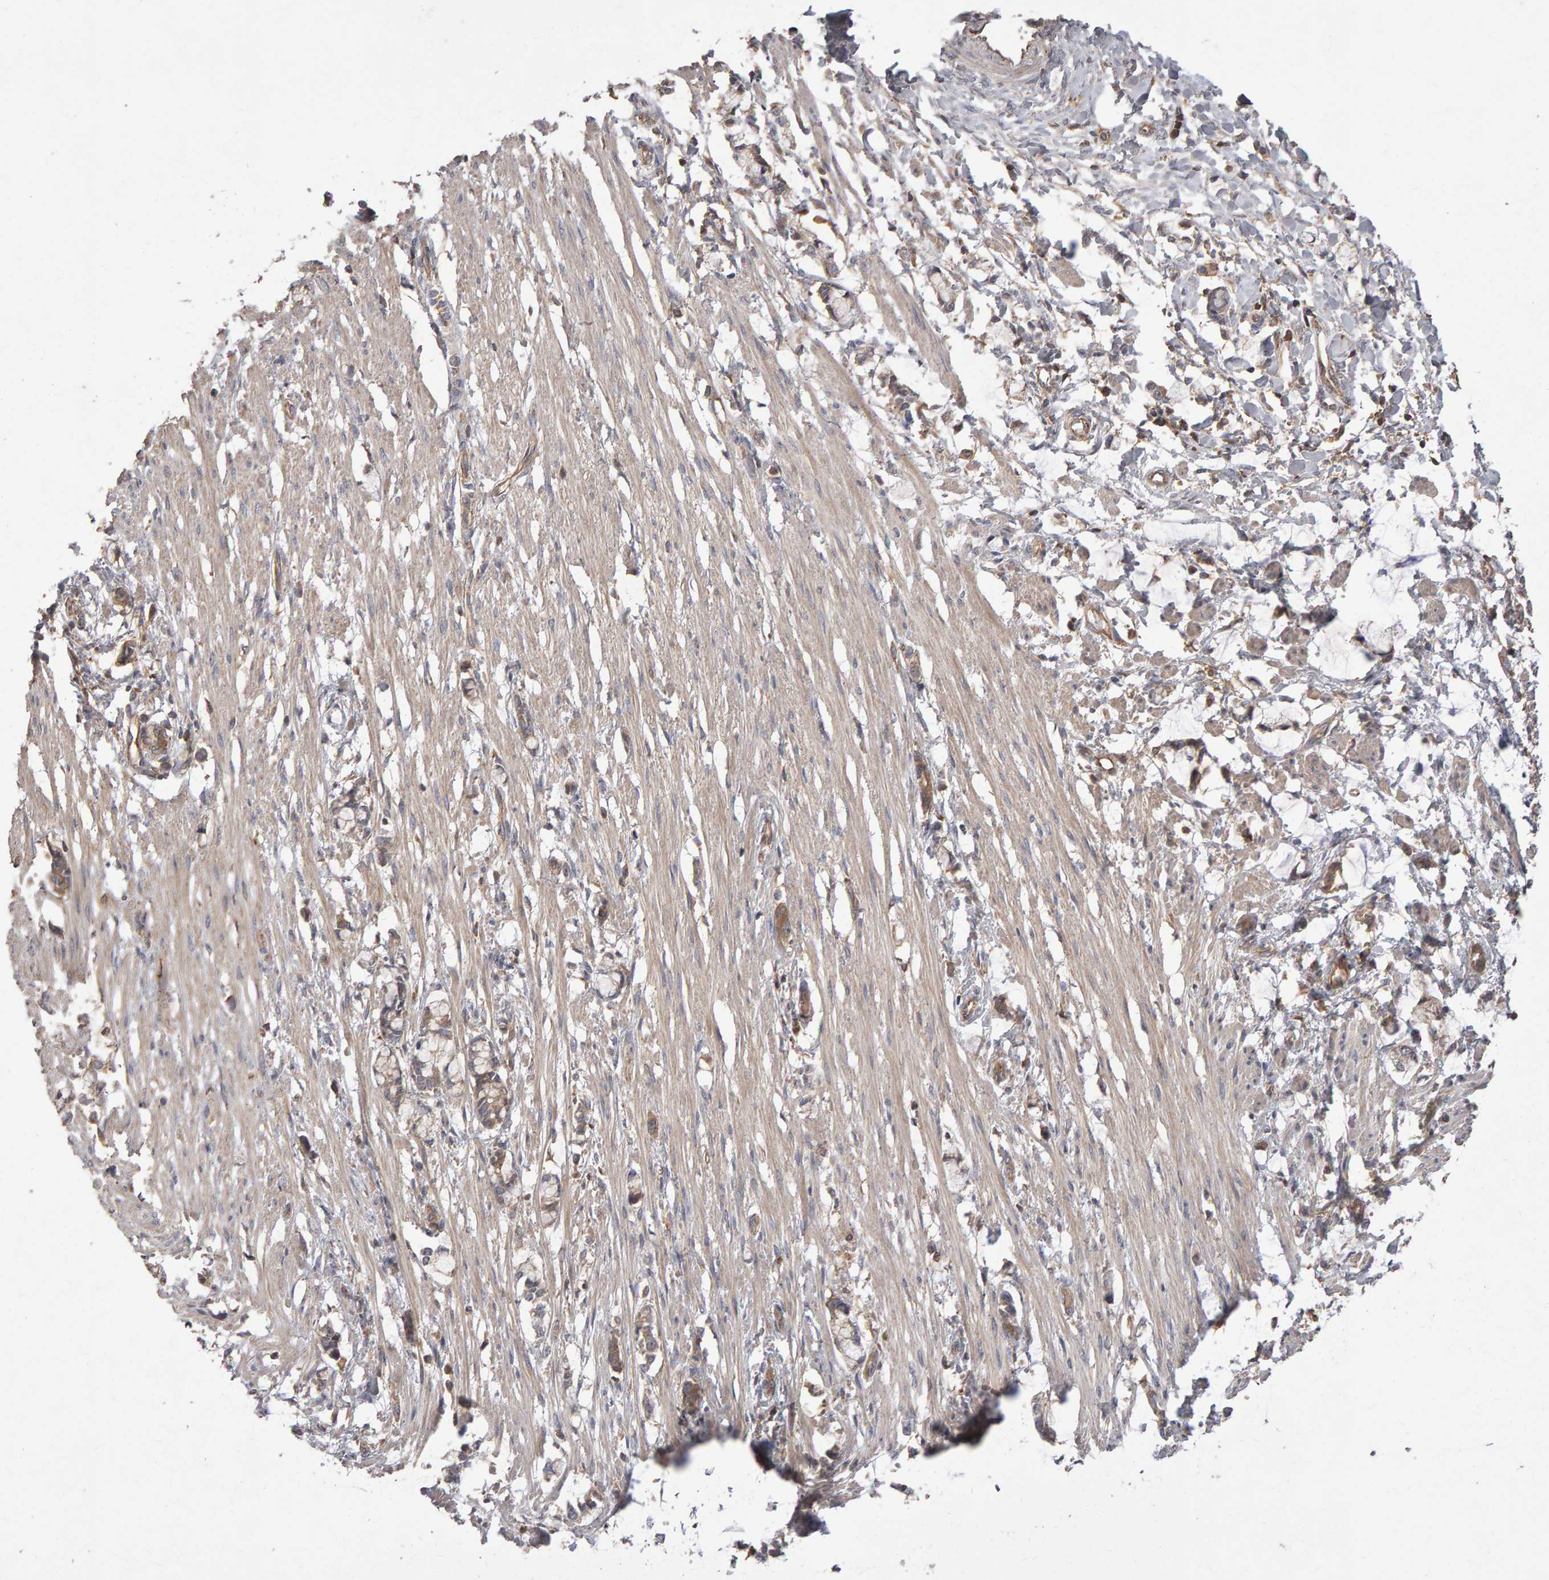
{"staining": {"intensity": "weak", "quantity": ">75%", "location": "cytoplasmic/membranous"}, "tissue": "smooth muscle", "cell_type": "Smooth muscle cells", "image_type": "normal", "snomed": [{"axis": "morphology", "description": "Normal tissue, NOS"}, {"axis": "morphology", "description": "Adenocarcinoma, NOS"}, {"axis": "topography", "description": "Smooth muscle"}, {"axis": "topography", "description": "Colon"}], "caption": "Protein analysis of normal smooth muscle demonstrates weak cytoplasmic/membranous expression in about >75% of smooth muscle cells.", "gene": "PGS1", "patient": {"sex": "male", "age": 14}}